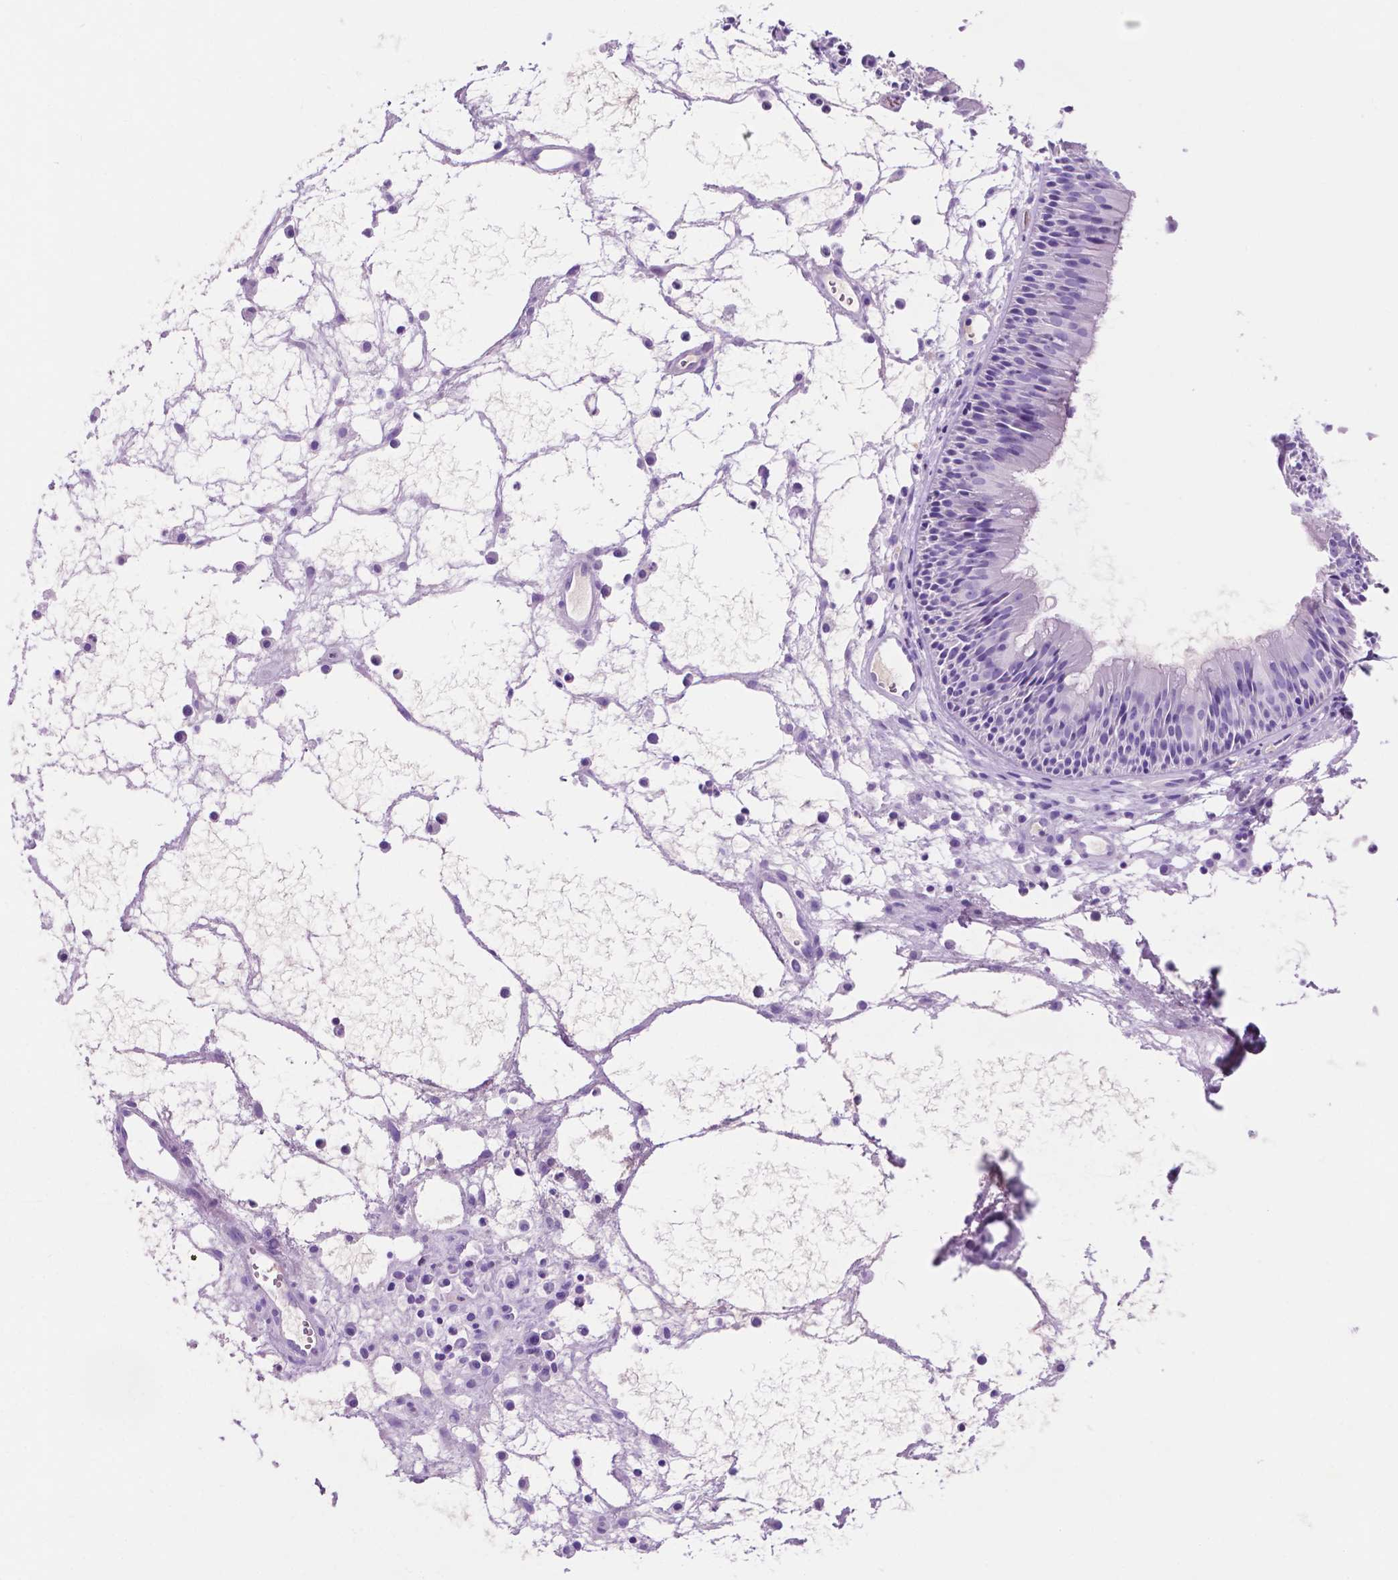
{"staining": {"intensity": "negative", "quantity": "none", "location": "none"}, "tissue": "nasopharynx", "cell_type": "Respiratory epithelial cells", "image_type": "normal", "snomed": [{"axis": "morphology", "description": "Normal tissue, NOS"}, {"axis": "topography", "description": "Nasopharynx"}], "caption": "Benign nasopharynx was stained to show a protein in brown. There is no significant staining in respiratory epithelial cells. The staining was performed using DAB (3,3'-diaminobenzidine) to visualize the protein expression in brown, while the nuclei were stained in blue with hematoxylin (Magnification: 20x).", "gene": "FOXB2", "patient": {"sex": "male", "age": 31}}